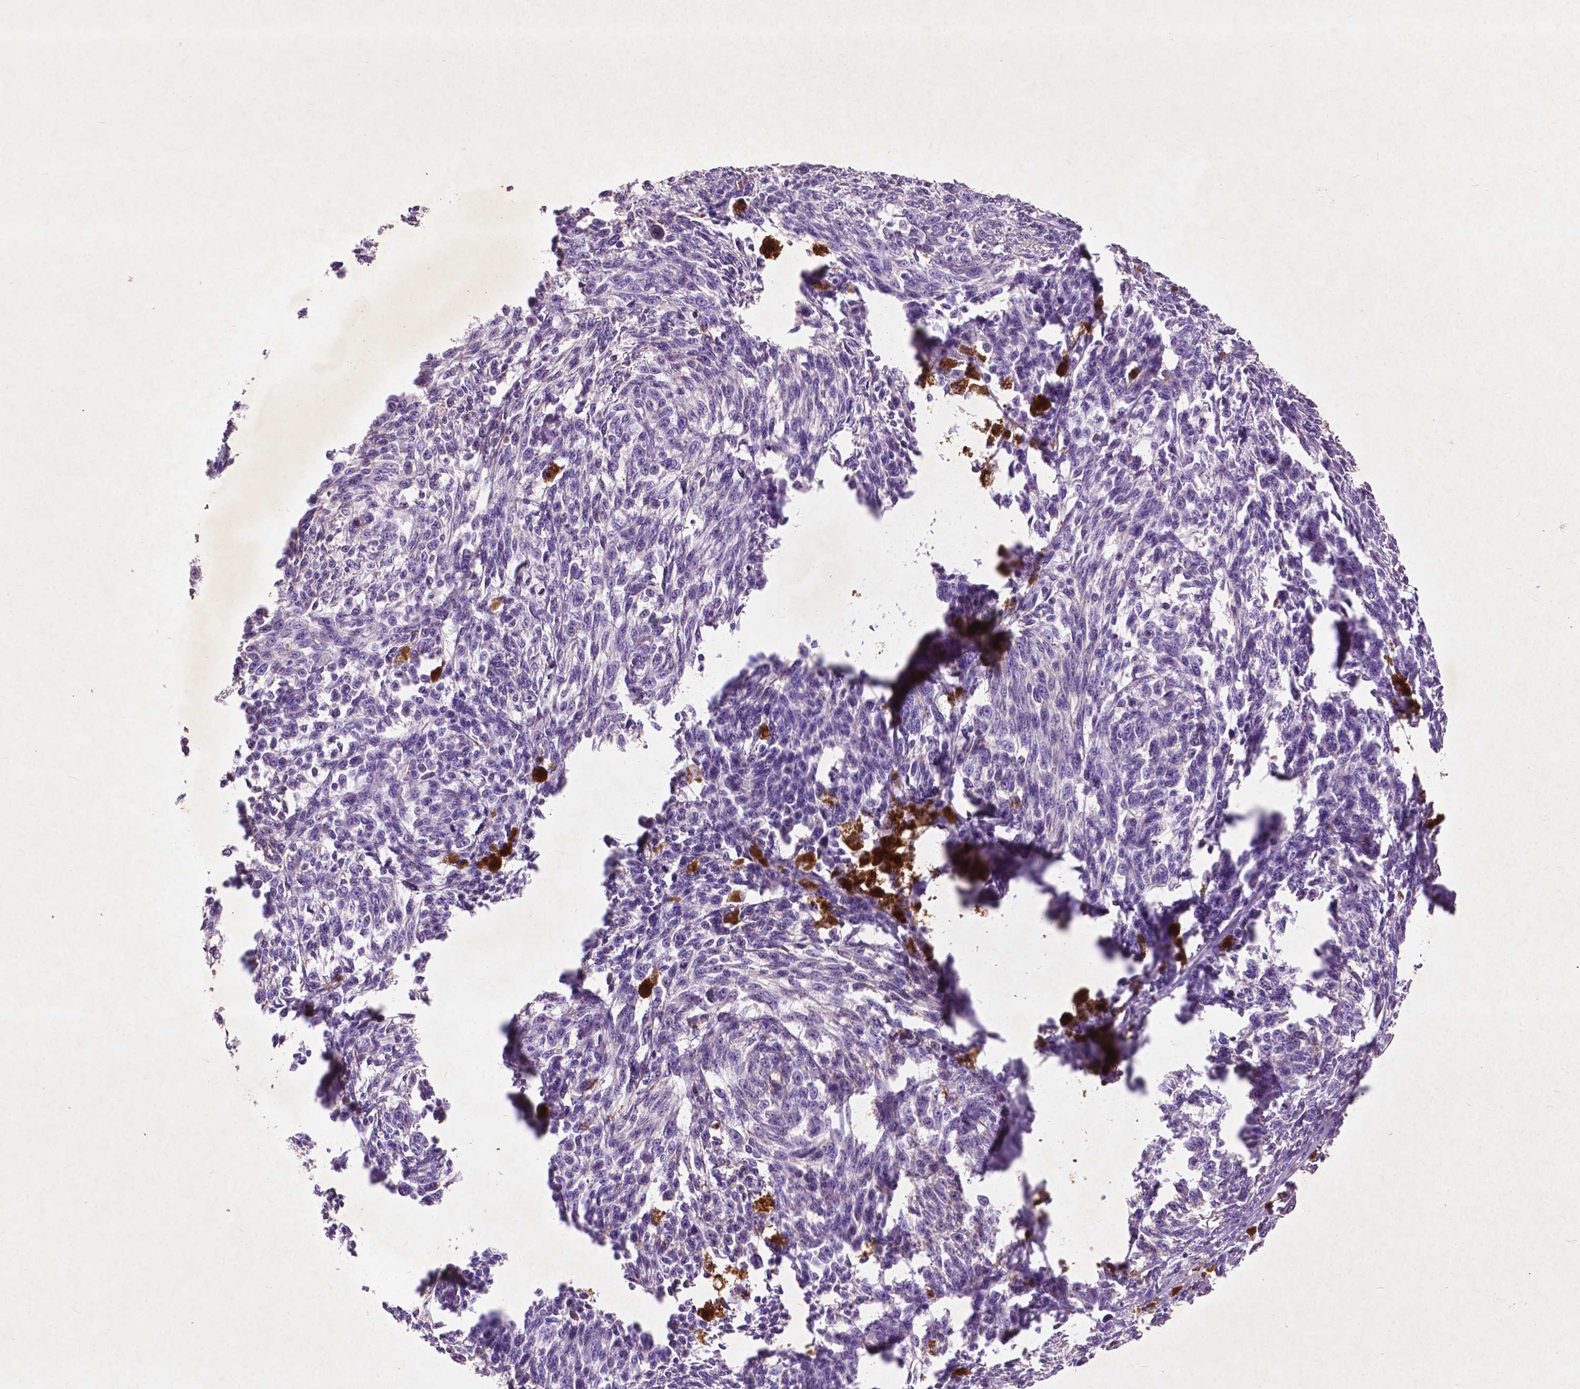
{"staining": {"intensity": "negative", "quantity": "none", "location": "none"}, "tissue": "melanoma", "cell_type": "Tumor cells", "image_type": "cancer", "snomed": [{"axis": "morphology", "description": "Malignant melanoma, NOS"}, {"axis": "topography", "description": "Skin"}], "caption": "DAB (3,3'-diaminobenzidine) immunohistochemical staining of human melanoma demonstrates no significant staining in tumor cells.", "gene": "THEGL", "patient": {"sex": "female", "age": 34}}